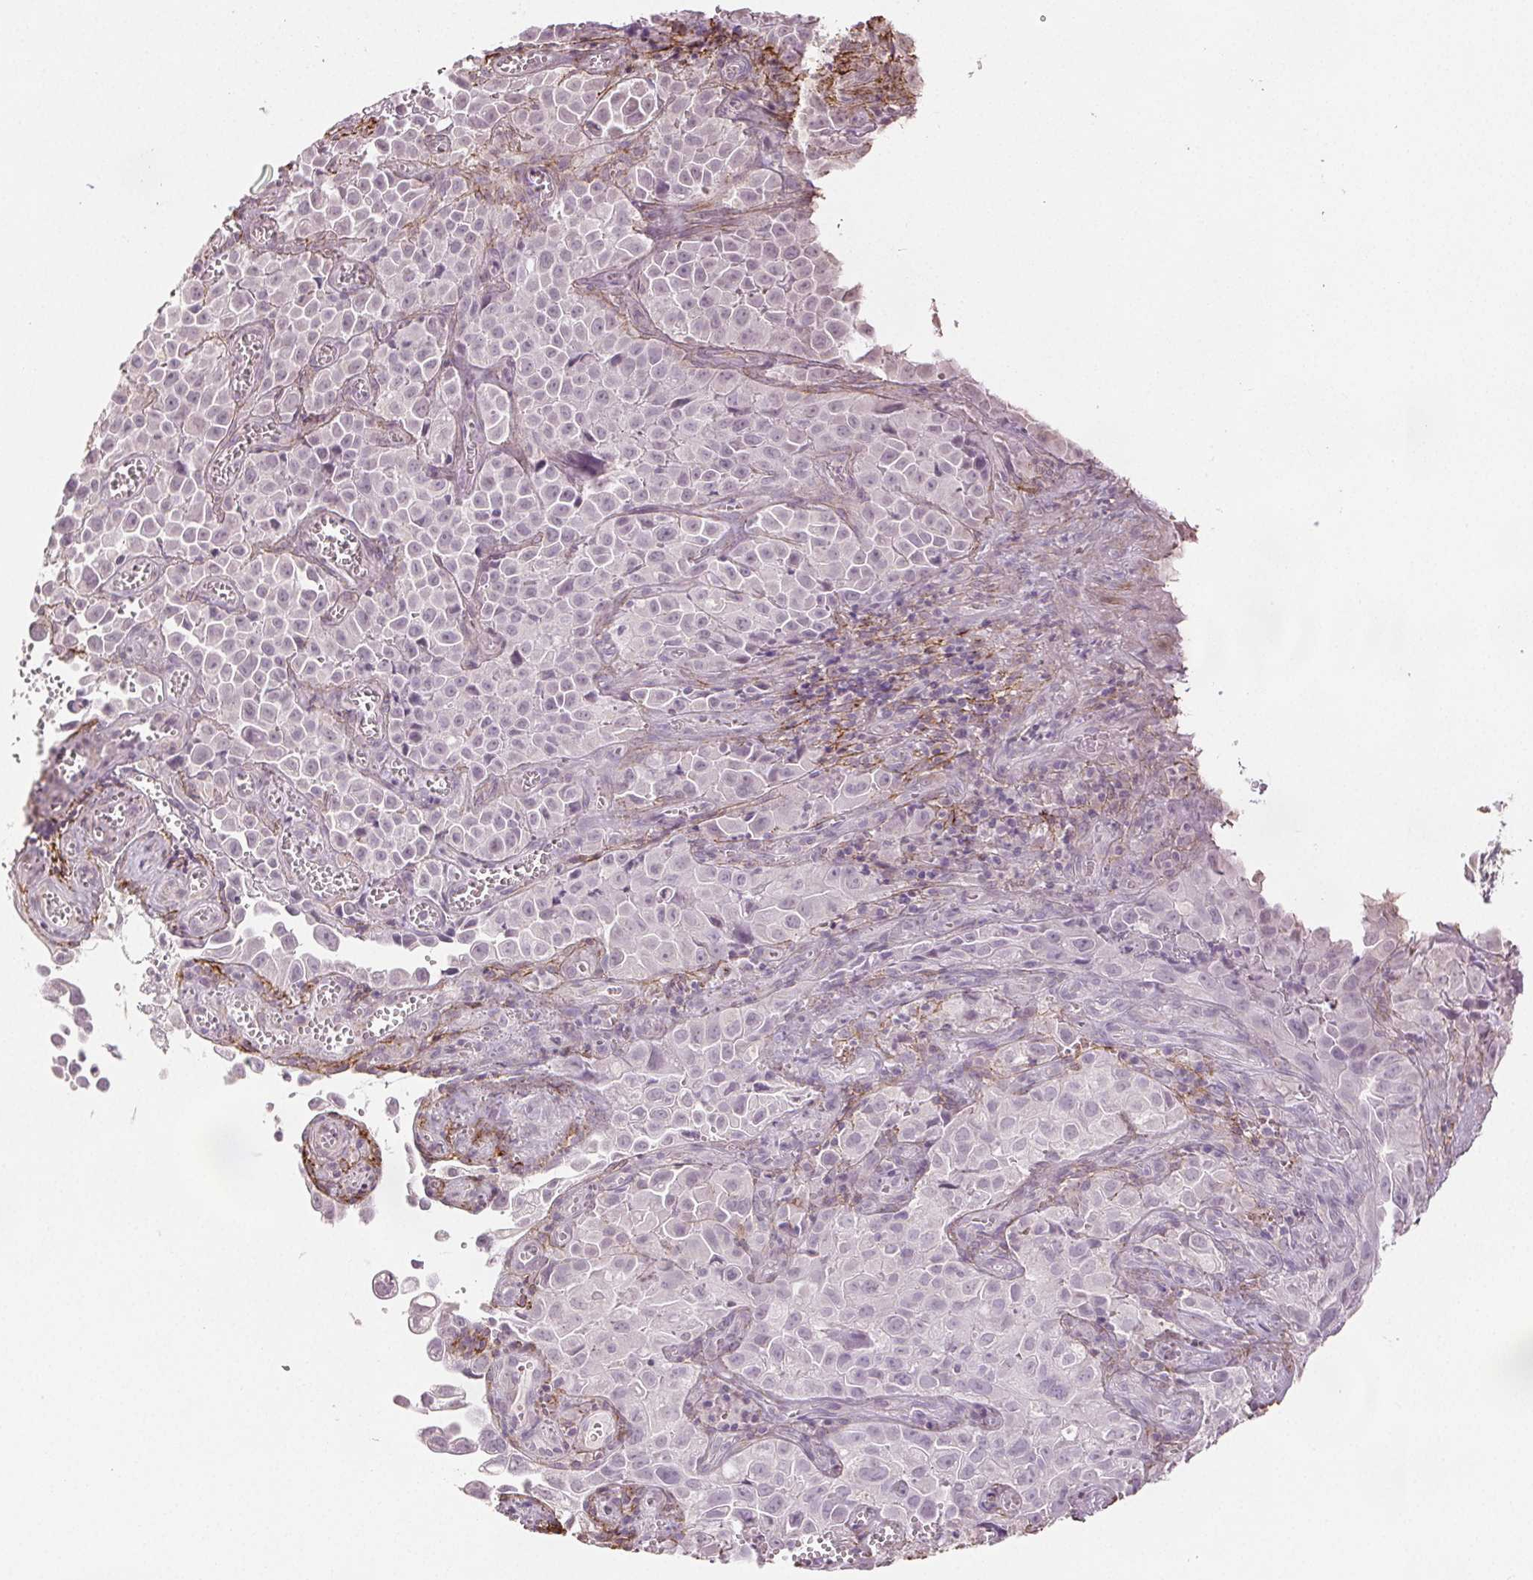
{"staining": {"intensity": "negative", "quantity": "none", "location": "none"}, "tissue": "cervical cancer", "cell_type": "Tumor cells", "image_type": "cancer", "snomed": [{"axis": "morphology", "description": "Squamous cell carcinoma, NOS"}, {"axis": "topography", "description": "Cervix"}], "caption": "Squamous cell carcinoma (cervical) stained for a protein using immunohistochemistry displays no staining tumor cells.", "gene": "FBN1", "patient": {"sex": "female", "age": 55}}